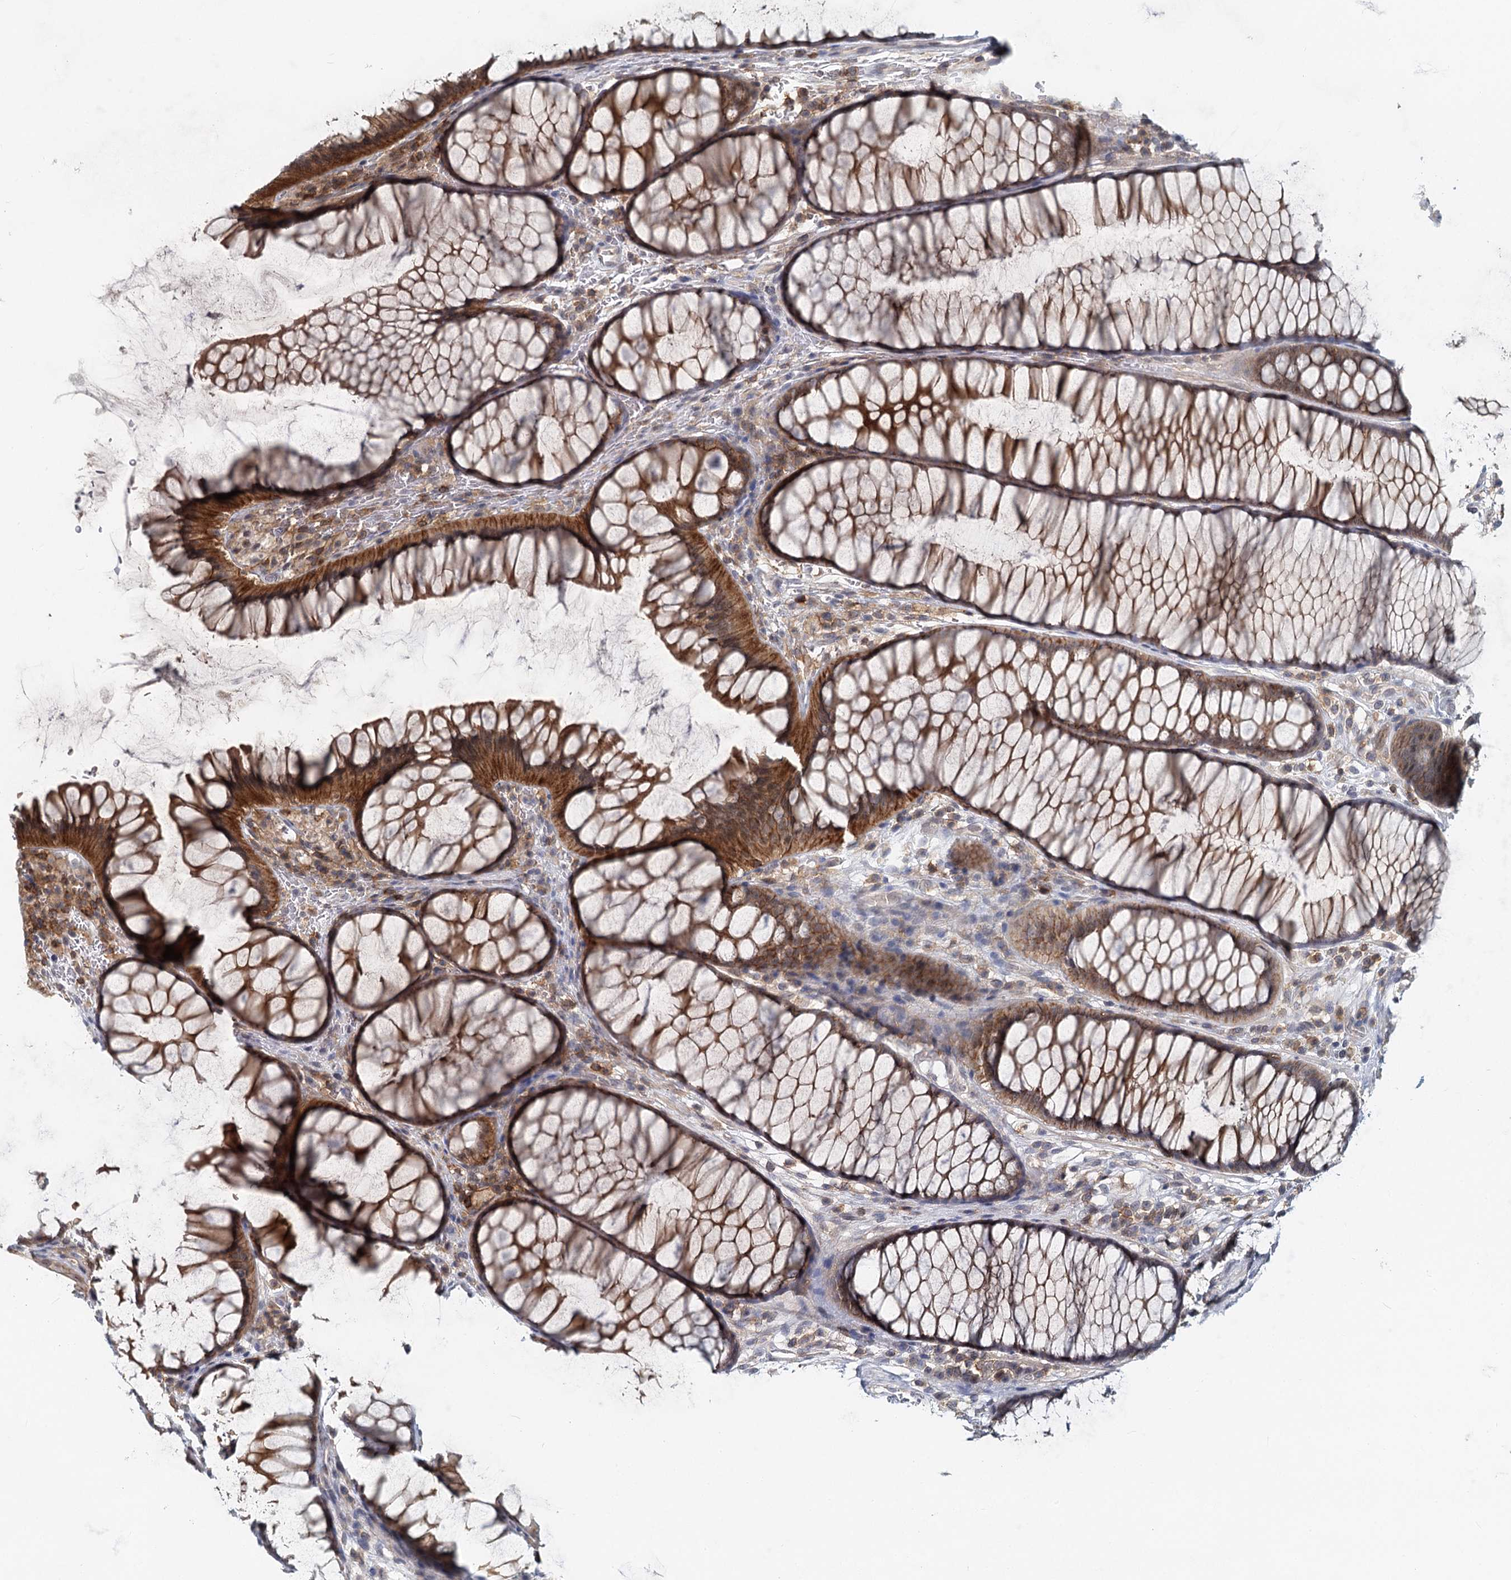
{"staining": {"intensity": "weak", "quantity": ">75%", "location": "cytoplasmic/membranous"}, "tissue": "colon", "cell_type": "Endothelial cells", "image_type": "normal", "snomed": [{"axis": "morphology", "description": "Normal tissue, NOS"}, {"axis": "topography", "description": "Colon"}], "caption": "Immunohistochemical staining of unremarkable colon demonstrates >75% levels of weak cytoplasmic/membranous protein expression in about >75% of endothelial cells.", "gene": "CDC42SE2", "patient": {"sex": "female", "age": 82}}